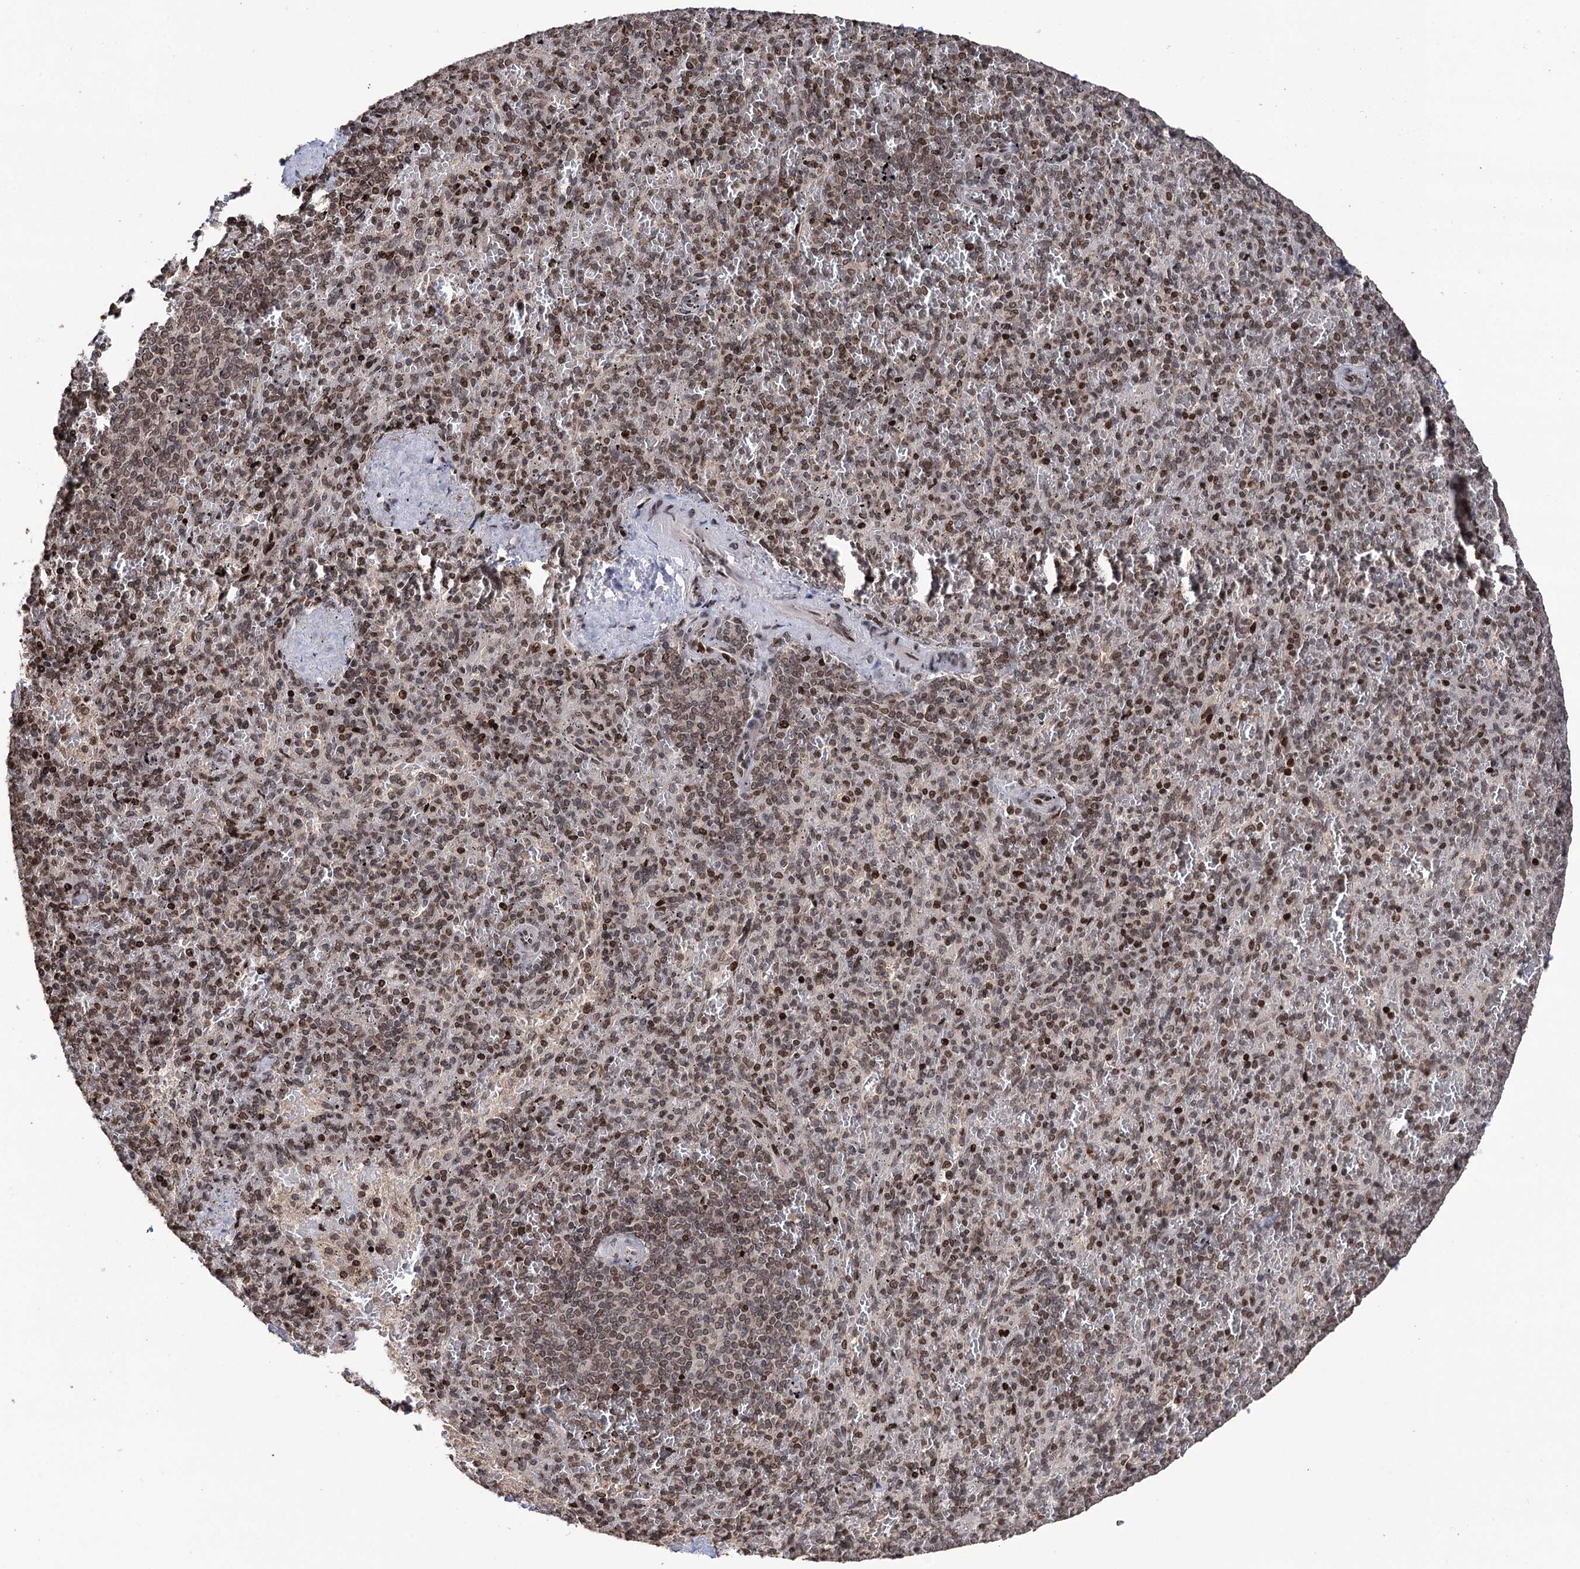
{"staining": {"intensity": "moderate", "quantity": ">75%", "location": "nuclear"}, "tissue": "spleen", "cell_type": "Cells in red pulp", "image_type": "normal", "snomed": [{"axis": "morphology", "description": "Normal tissue, NOS"}, {"axis": "topography", "description": "Spleen"}], "caption": "Cells in red pulp show medium levels of moderate nuclear positivity in approximately >75% of cells in unremarkable human spleen. (Stains: DAB (3,3'-diaminobenzidine) in brown, nuclei in blue, Microscopy: brightfield microscopy at high magnification).", "gene": "CCDC77", "patient": {"sex": "male", "age": 82}}